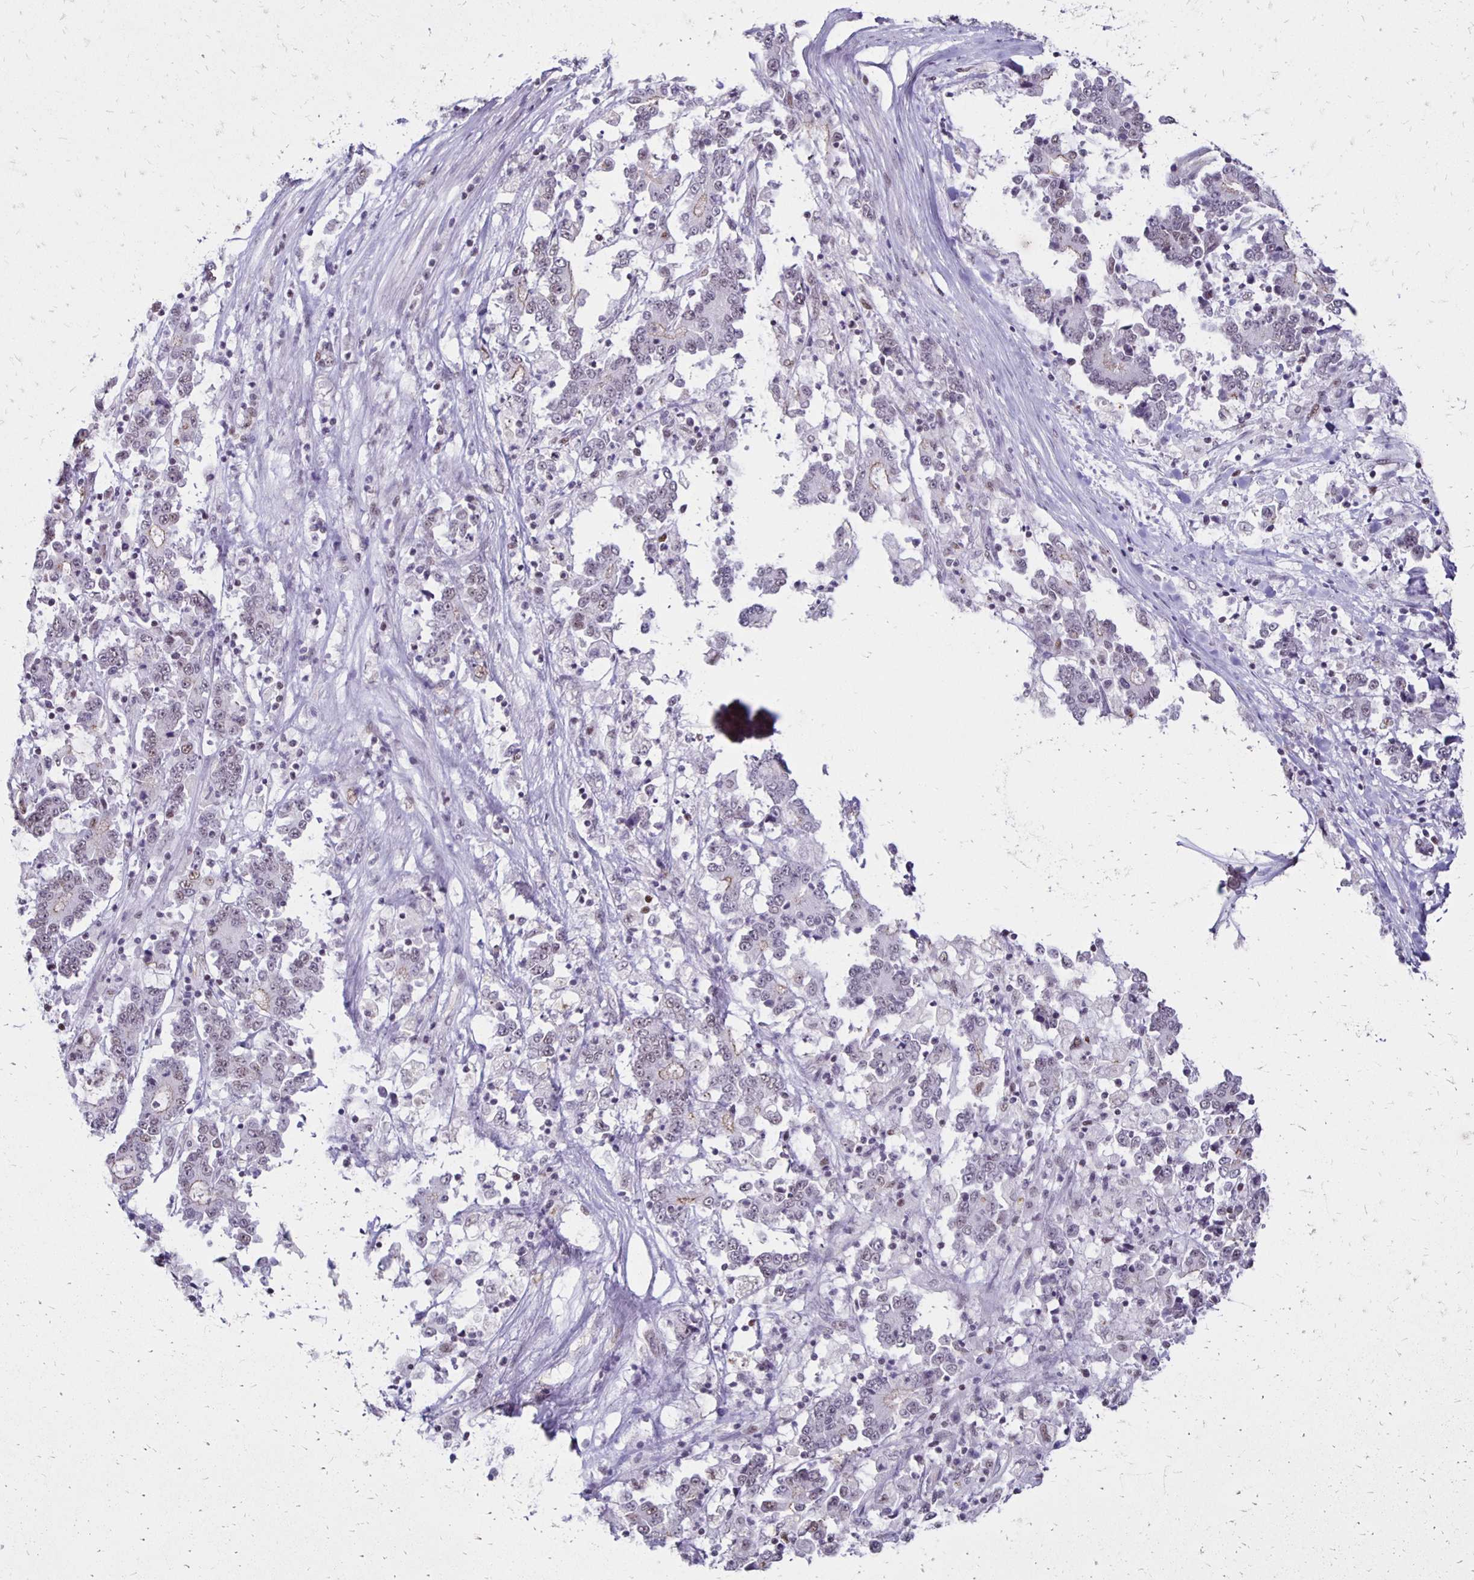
{"staining": {"intensity": "weak", "quantity": "<25%", "location": "nuclear"}, "tissue": "stomach cancer", "cell_type": "Tumor cells", "image_type": "cancer", "snomed": [{"axis": "morphology", "description": "Adenocarcinoma, NOS"}, {"axis": "topography", "description": "Stomach, upper"}], "caption": "High magnification brightfield microscopy of adenocarcinoma (stomach) stained with DAB (brown) and counterstained with hematoxylin (blue): tumor cells show no significant expression.", "gene": "DDB2", "patient": {"sex": "male", "age": 68}}